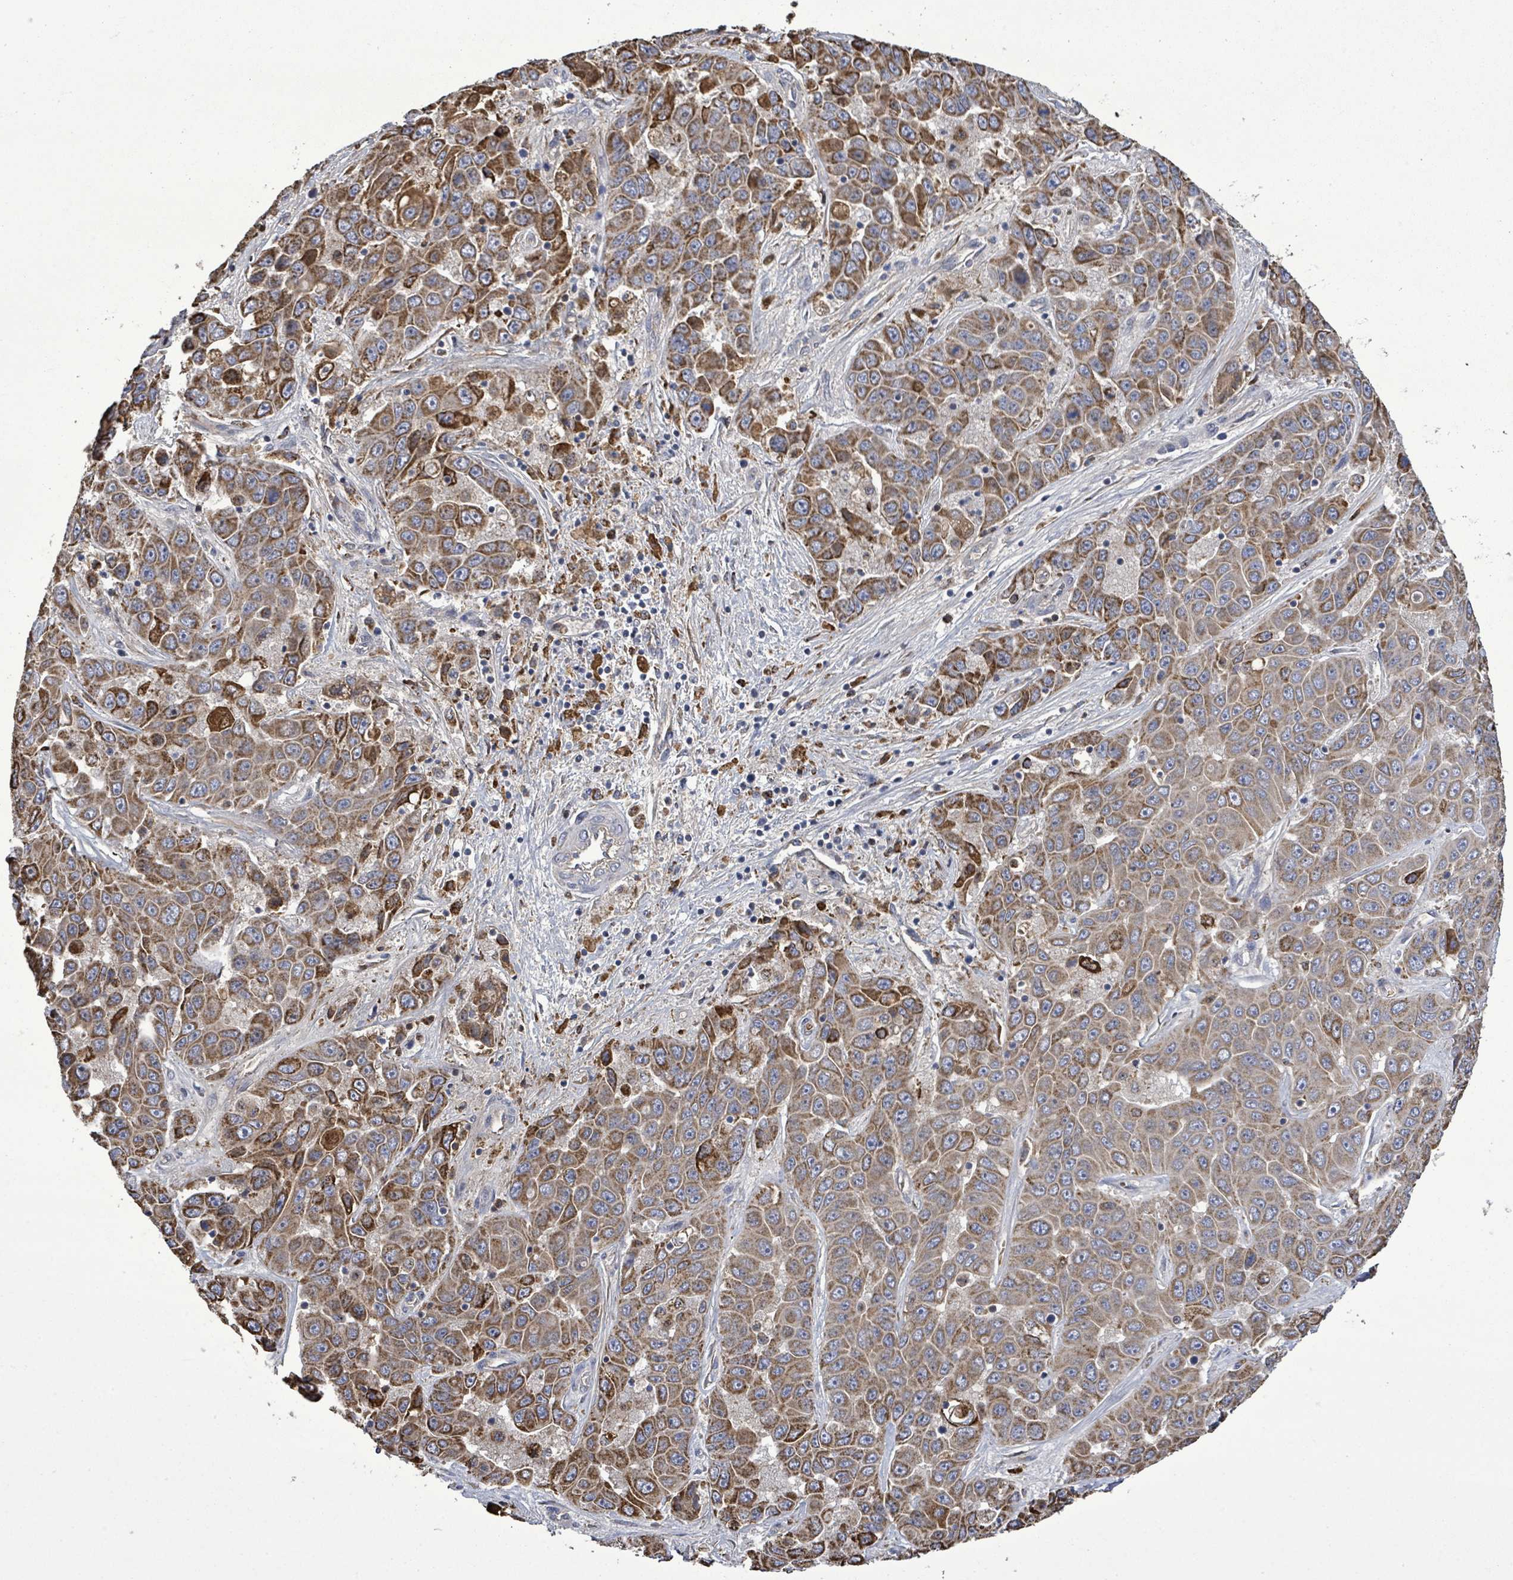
{"staining": {"intensity": "strong", "quantity": ">75%", "location": "cytoplasmic/membranous"}, "tissue": "liver cancer", "cell_type": "Tumor cells", "image_type": "cancer", "snomed": [{"axis": "morphology", "description": "Cholangiocarcinoma"}, {"axis": "topography", "description": "Liver"}], "caption": "There is high levels of strong cytoplasmic/membranous positivity in tumor cells of liver cancer, as demonstrated by immunohistochemical staining (brown color).", "gene": "MTMR12", "patient": {"sex": "female", "age": 52}}